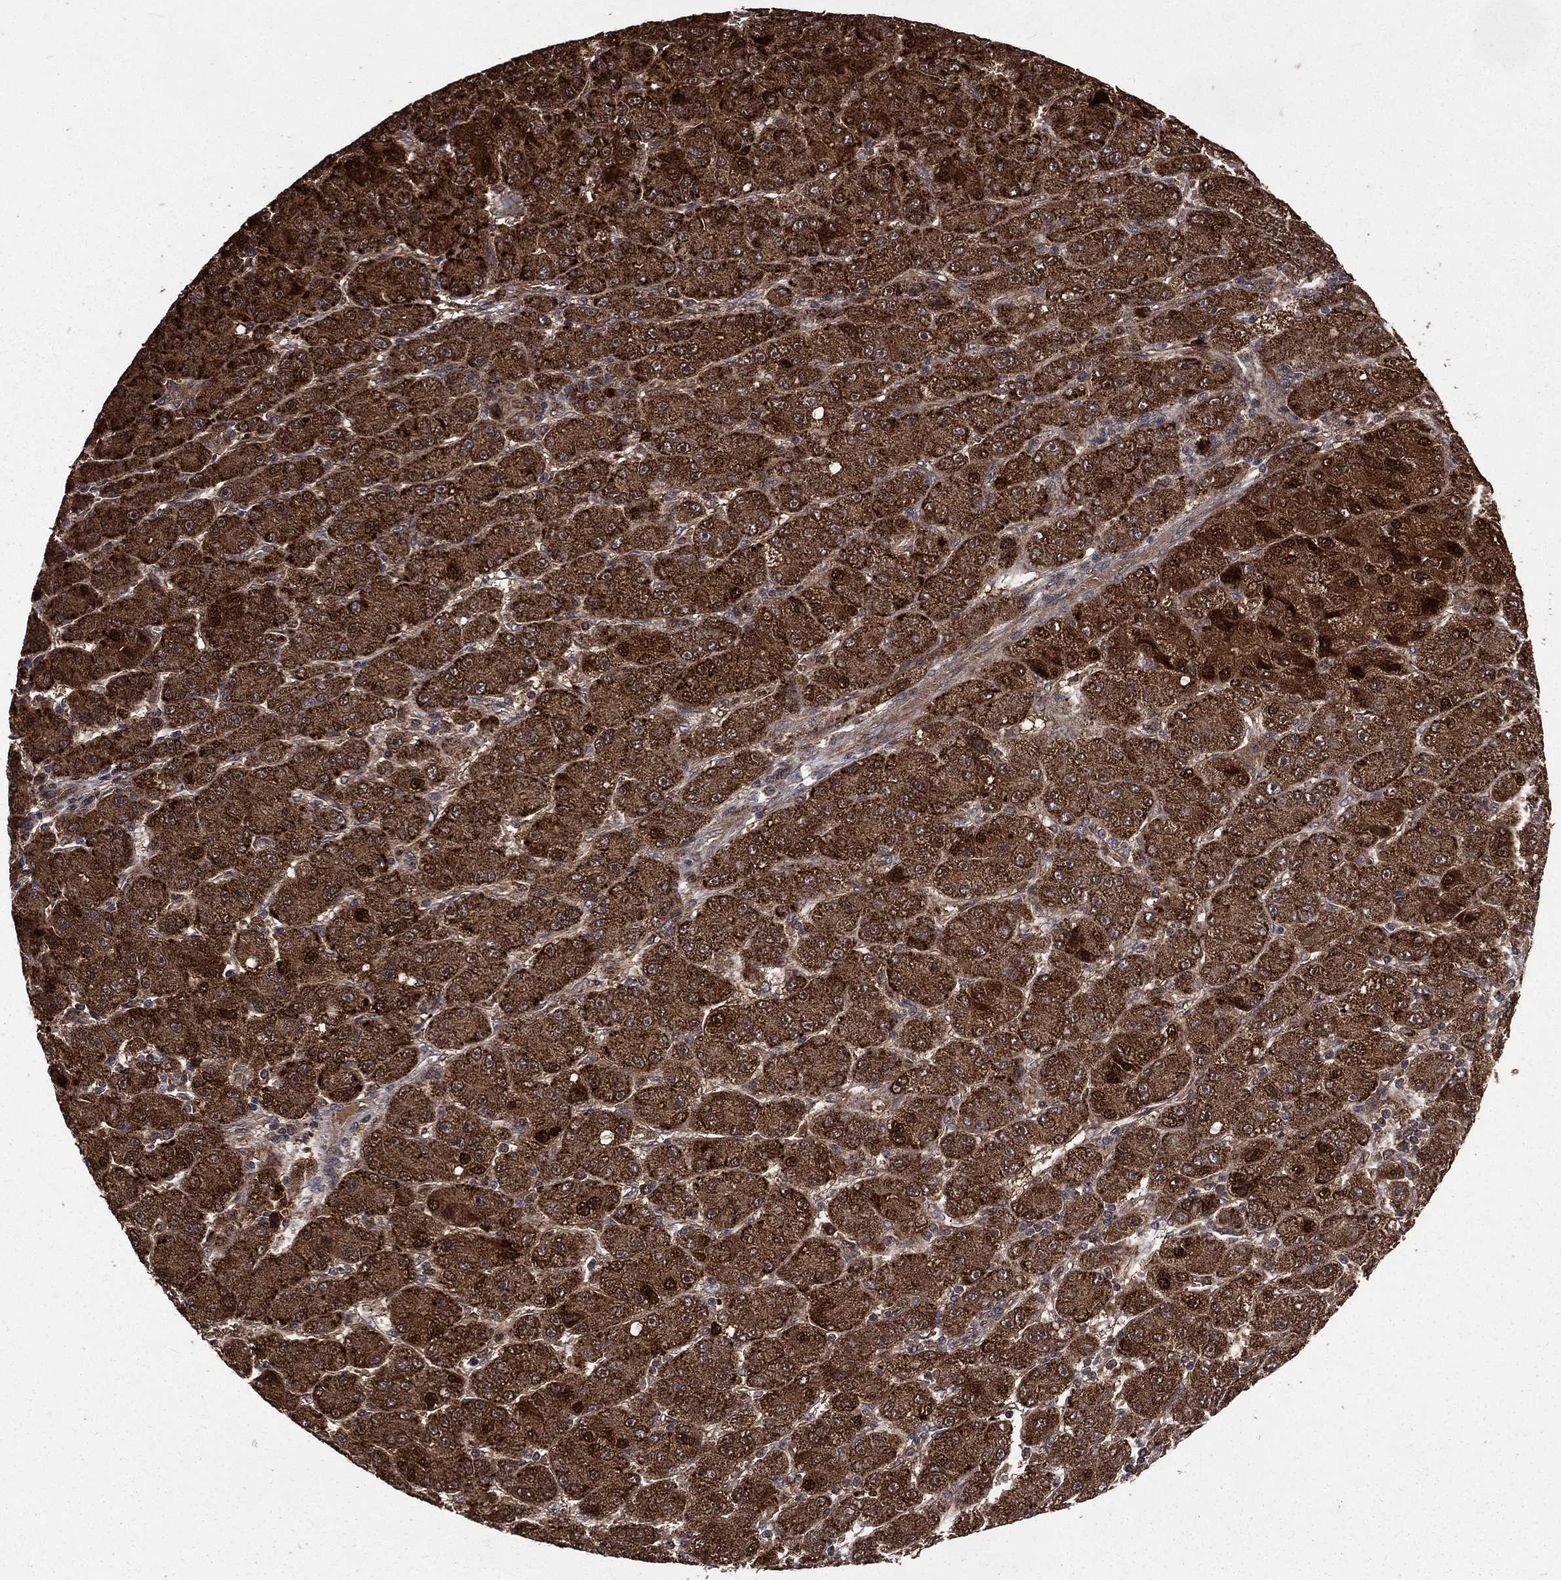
{"staining": {"intensity": "strong", "quantity": ">75%", "location": "cytoplasmic/membranous"}, "tissue": "liver cancer", "cell_type": "Tumor cells", "image_type": "cancer", "snomed": [{"axis": "morphology", "description": "Carcinoma, Hepatocellular, NOS"}, {"axis": "topography", "description": "Liver"}], "caption": "A micrograph of human liver cancer stained for a protein reveals strong cytoplasmic/membranous brown staining in tumor cells.", "gene": "LENG8", "patient": {"sex": "male", "age": 67}}